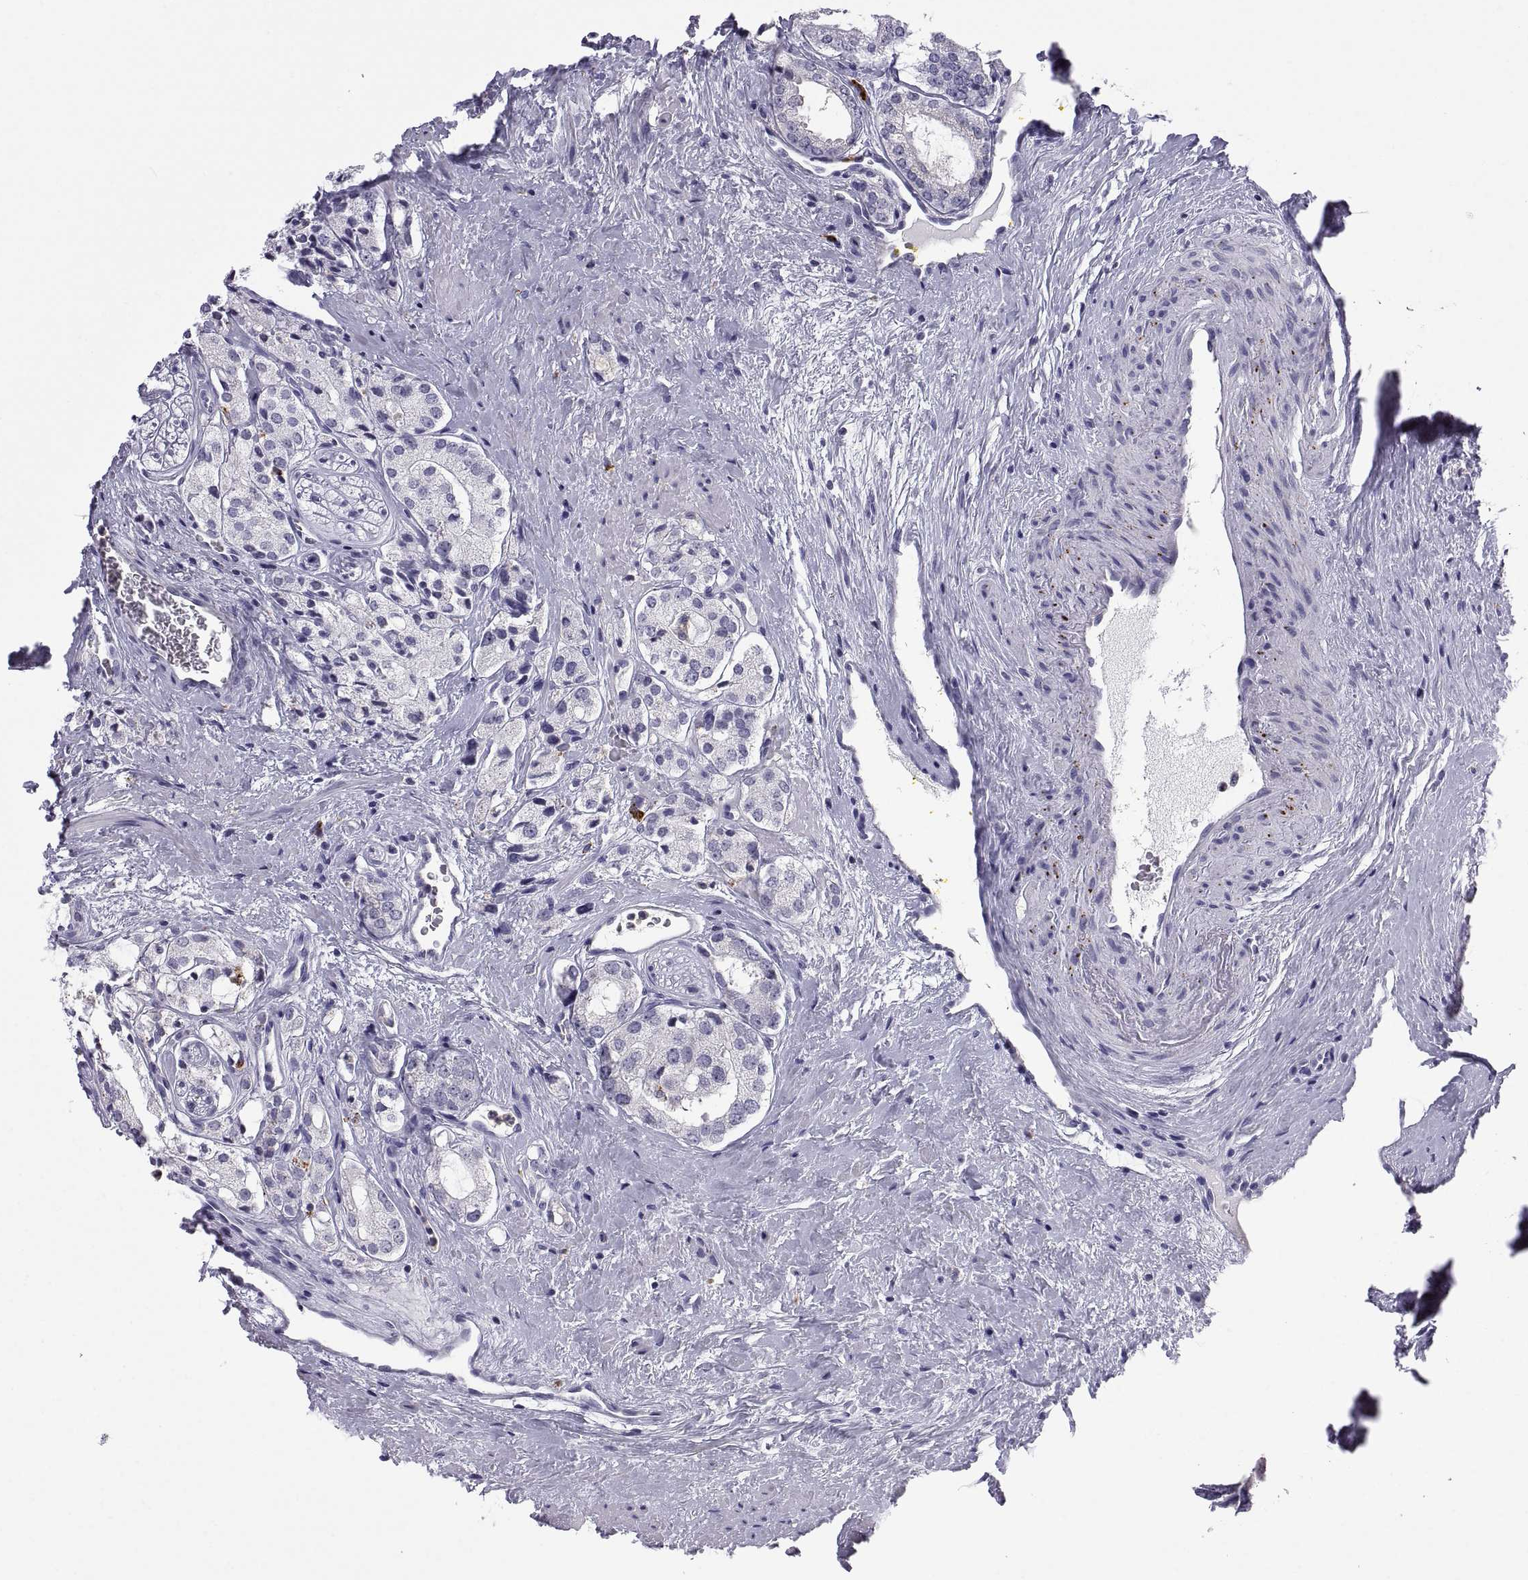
{"staining": {"intensity": "negative", "quantity": "none", "location": "none"}, "tissue": "prostate cancer", "cell_type": "Tumor cells", "image_type": "cancer", "snomed": [{"axis": "morphology", "description": "Adenocarcinoma, NOS"}, {"axis": "topography", "description": "Prostate"}], "caption": "This is an IHC photomicrograph of human prostate cancer. There is no positivity in tumor cells.", "gene": "RGS19", "patient": {"sex": "male", "age": 66}}